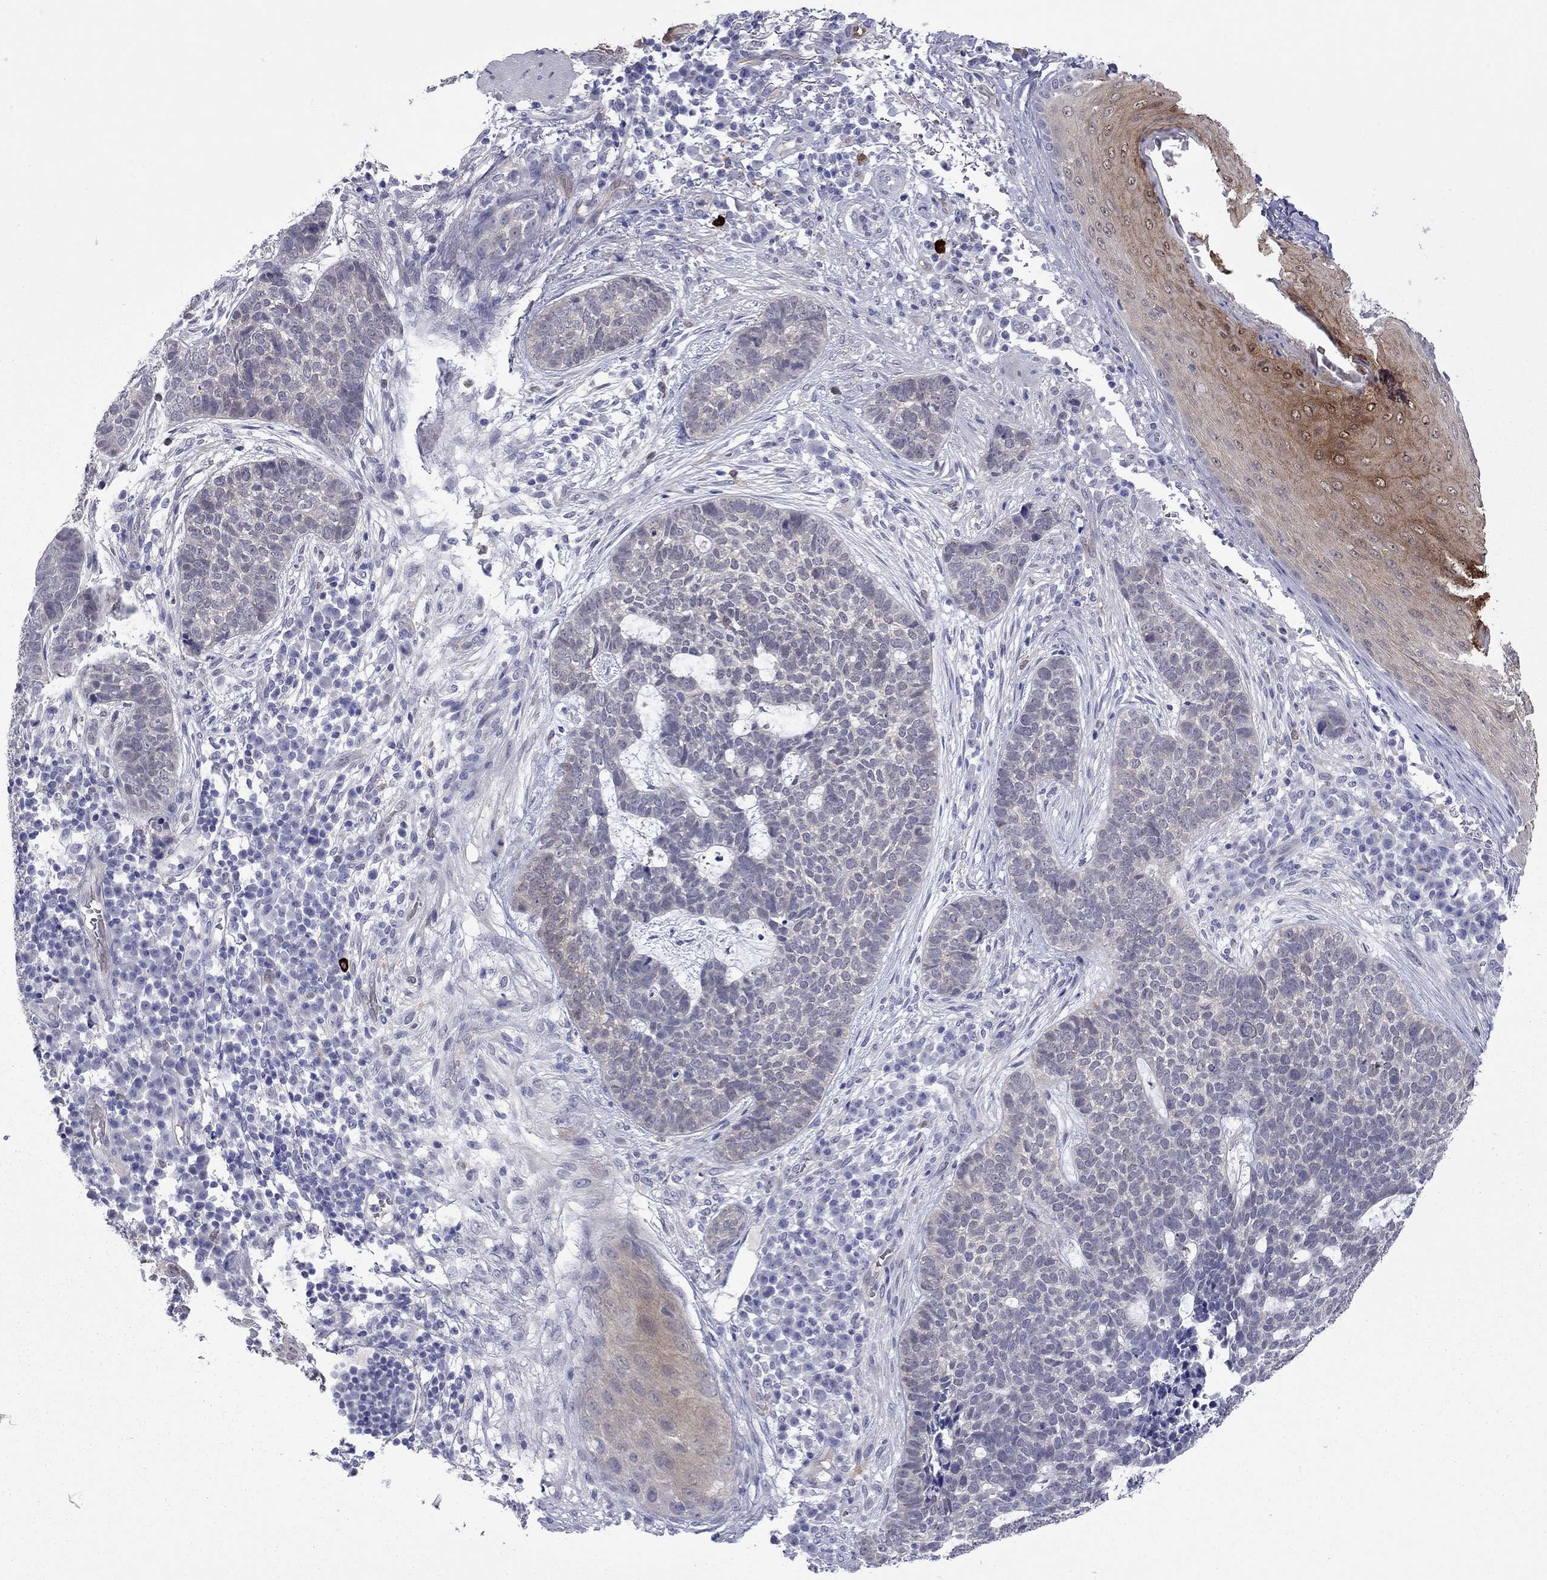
{"staining": {"intensity": "negative", "quantity": "none", "location": "none"}, "tissue": "skin cancer", "cell_type": "Tumor cells", "image_type": "cancer", "snomed": [{"axis": "morphology", "description": "Basal cell carcinoma"}, {"axis": "topography", "description": "Skin"}], "caption": "An immunohistochemistry photomicrograph of skin cancer (basal cell carcinoma) is shown. There is no staining in tumor cells of skin cancer (basal cell carcinoma). (DAB (3,3'-diaminobenzidine) immunohistochemistry (IHC) visualized using brightfield microscopy, high magnification).", "gene": "CTNNBIP1", "patient": {"sex": "female", "age": 69}}